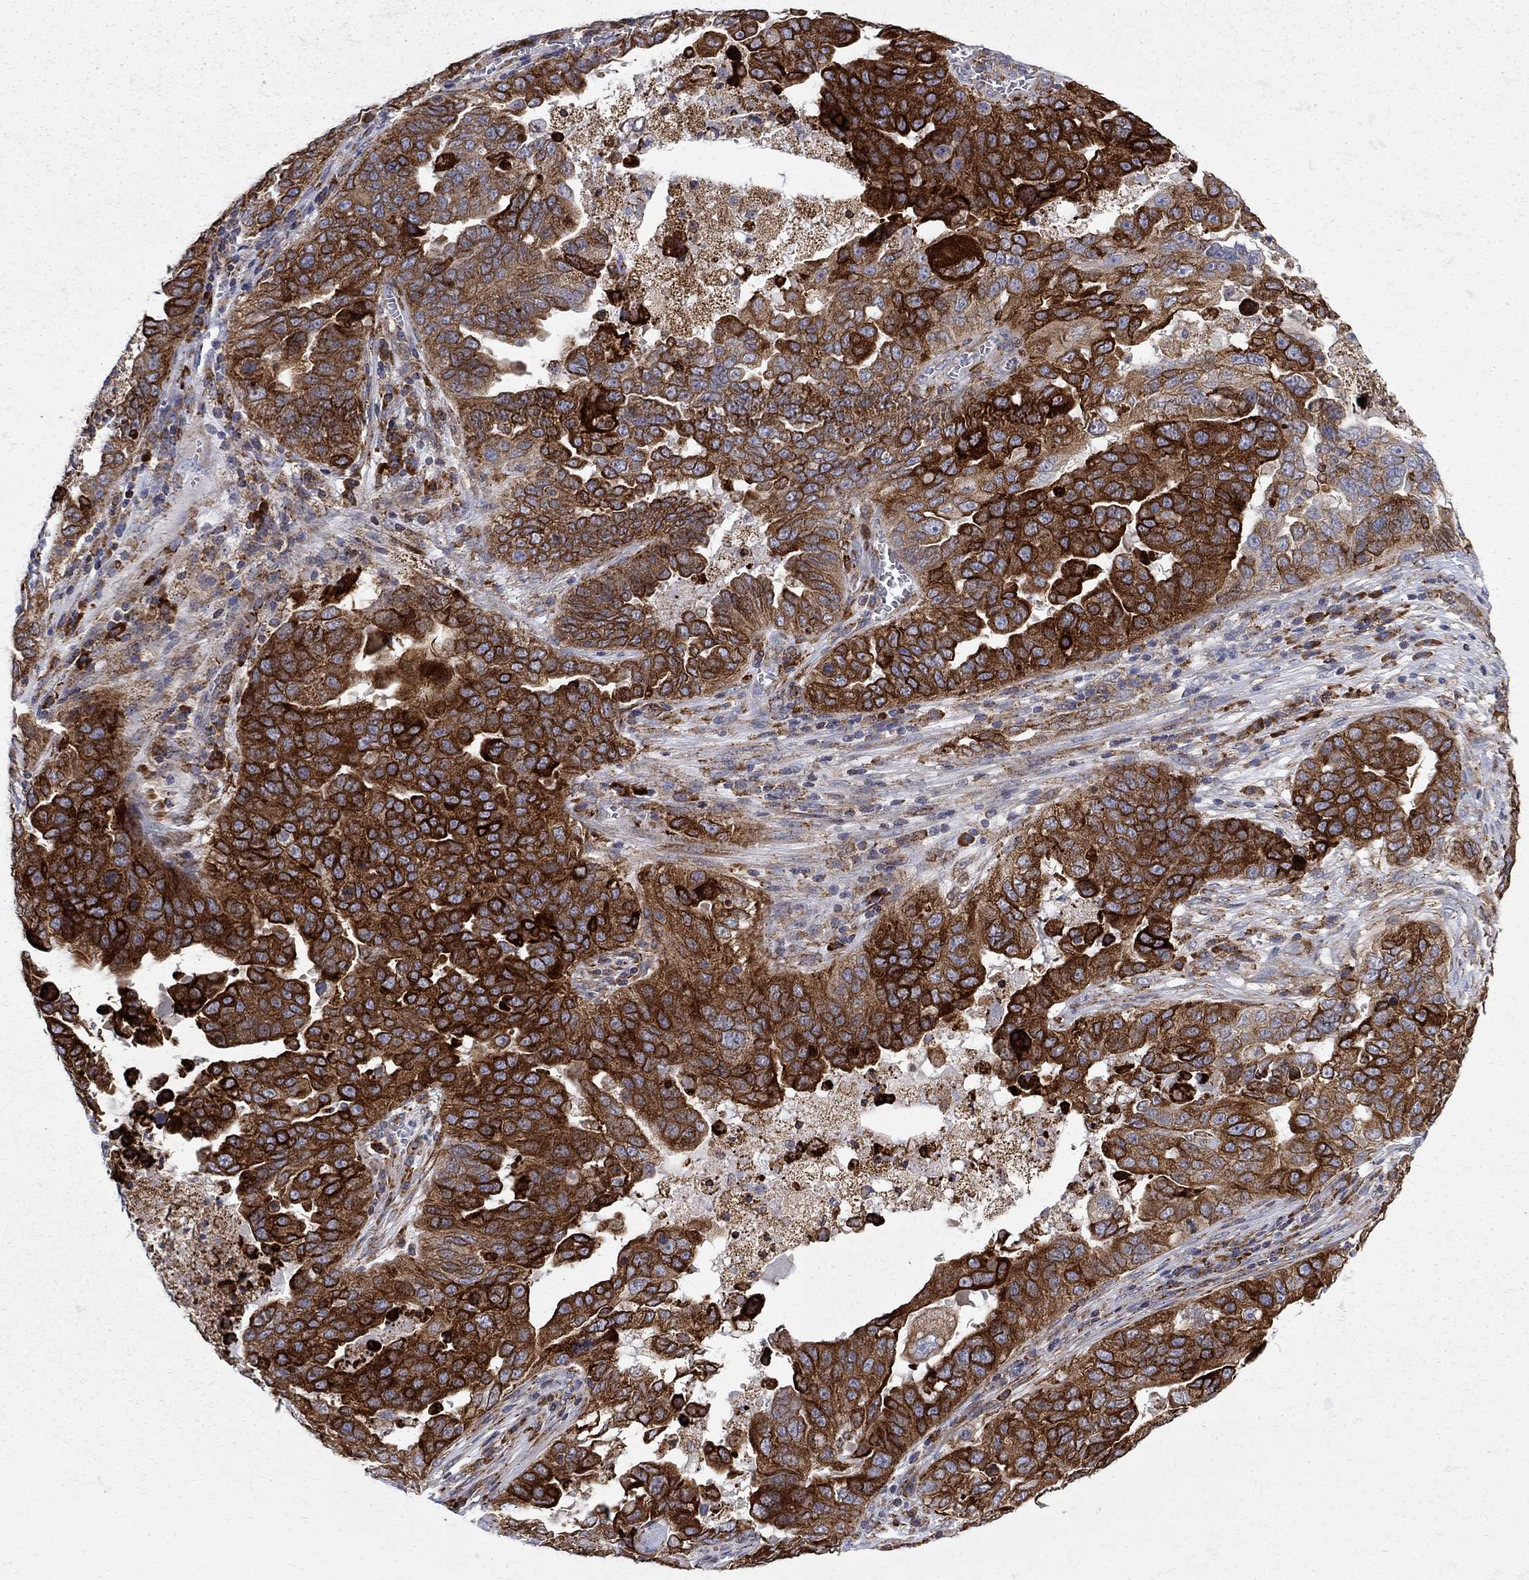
{"staining": {"intensity": "strong", "quantity": "25%-75%", "location": "cytoplasmic/membranous"}, "tissue": "ovarian cancer", "cell_type": "Tumor cells", "image_type": "cancer", "snomed": [{"axis": "morphology", "description": "Carcinoma, endometroid"}, {"axis": "topography", "description": "Soft tissue"}, {"axis": "topography", "description": "Ovary"}], "caption": "This micrograph shows IHC staining of endometroid carcinoma (ovarian), with high strong cytoplasmic/membranous expression in approximately 25%-75% of tumor cells.", "gene": "CAB39L", "patient": {"sex": "female", "age": 52}}